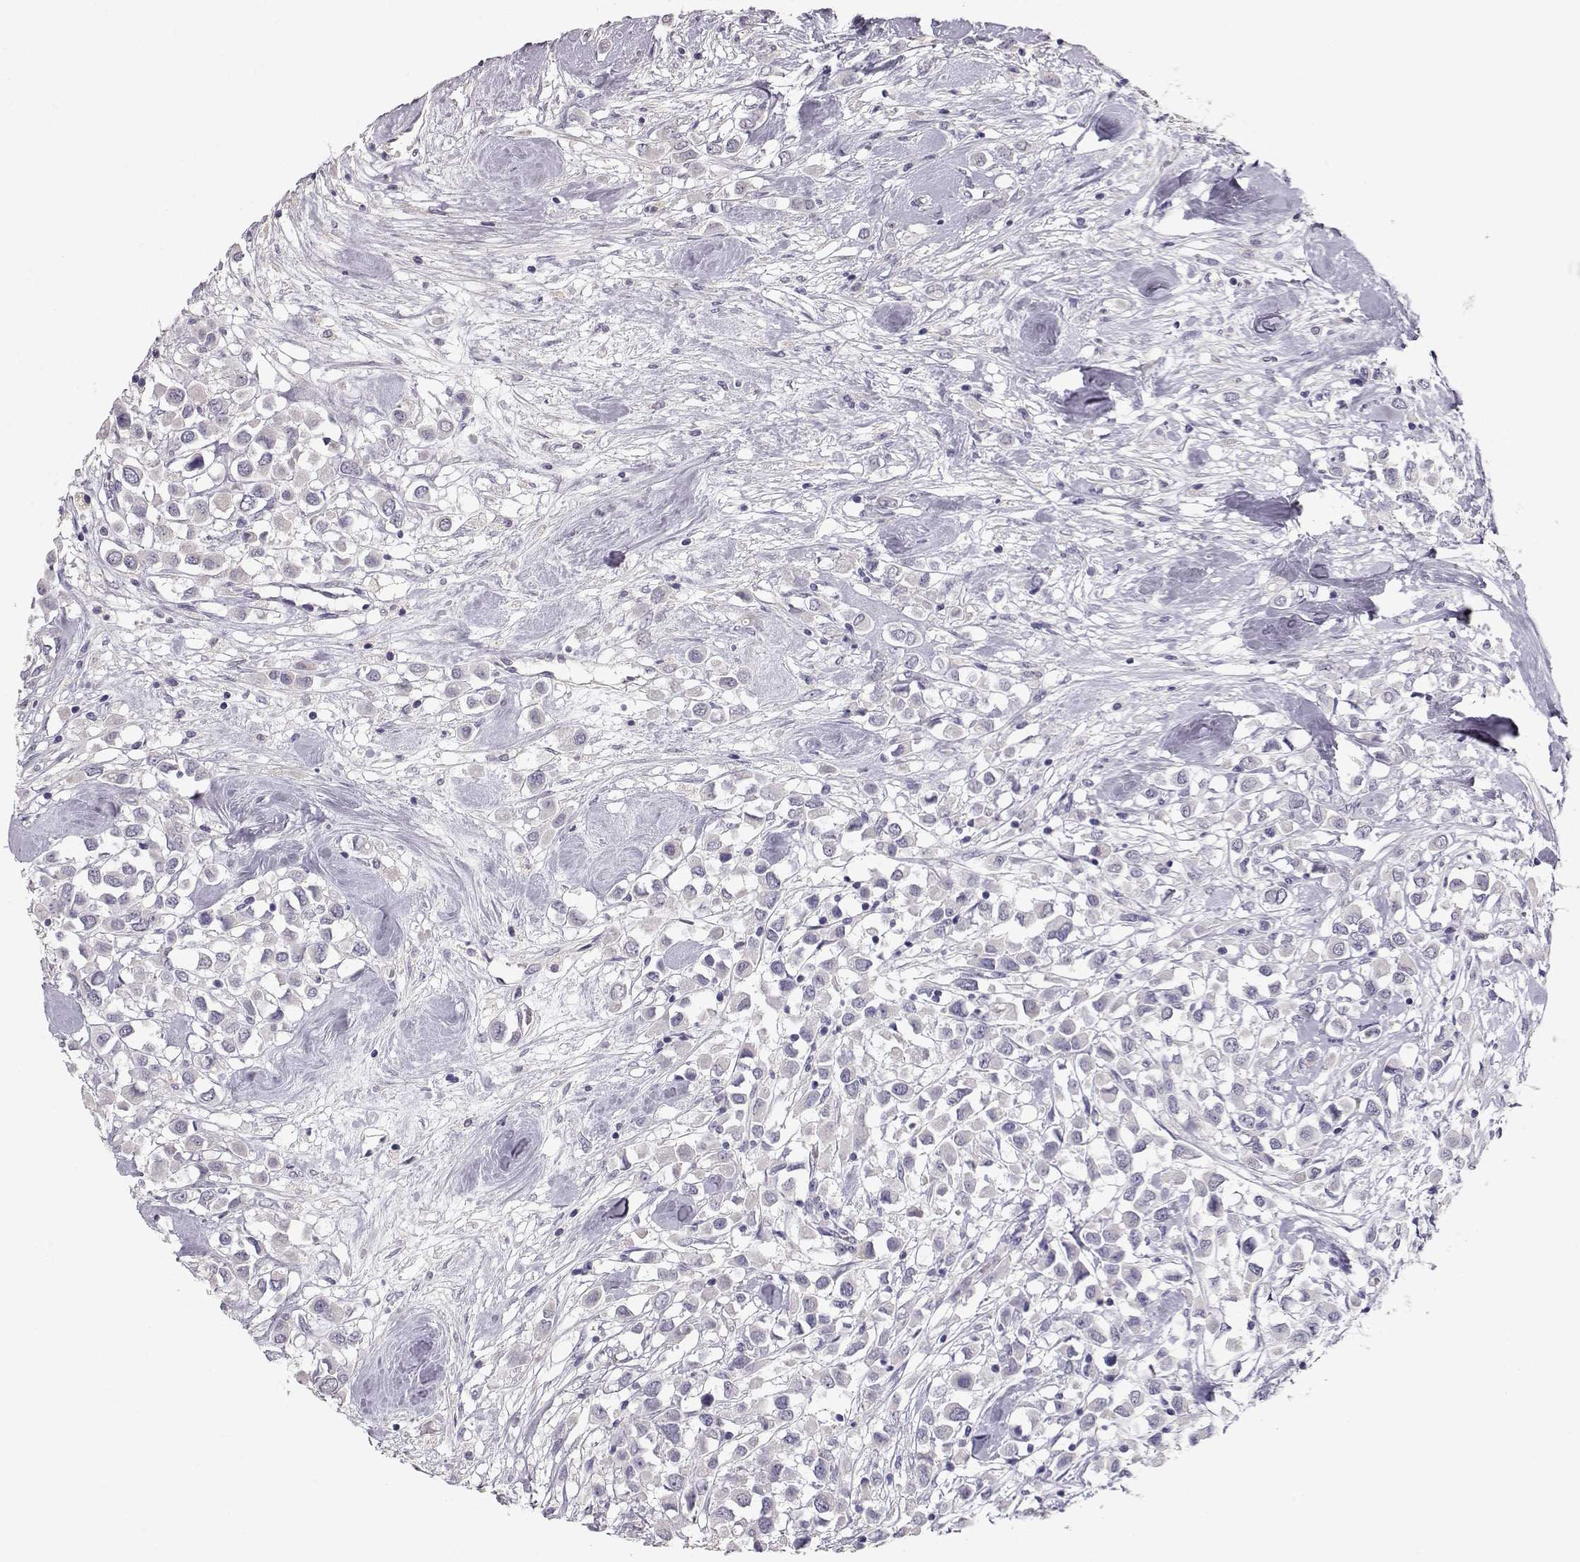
{"staining": {"intensity": "negative", "quantity": "none", "location": "none"}, "tissue": "breast cancer", "cell_type": "Tumor cells", "image_type": "cancer", "snomed": [{"axis": "morphology", "description": "Duct carcinoma"}, {"axis": "topography", "description": "Breast"}], "caption": "Human breast invasive ductal carcinoma stained for a protein using IHC displays no staining in tumor cells.", "gene": "SLC18A1", "patient": {"sex": "female", "age": 61}}